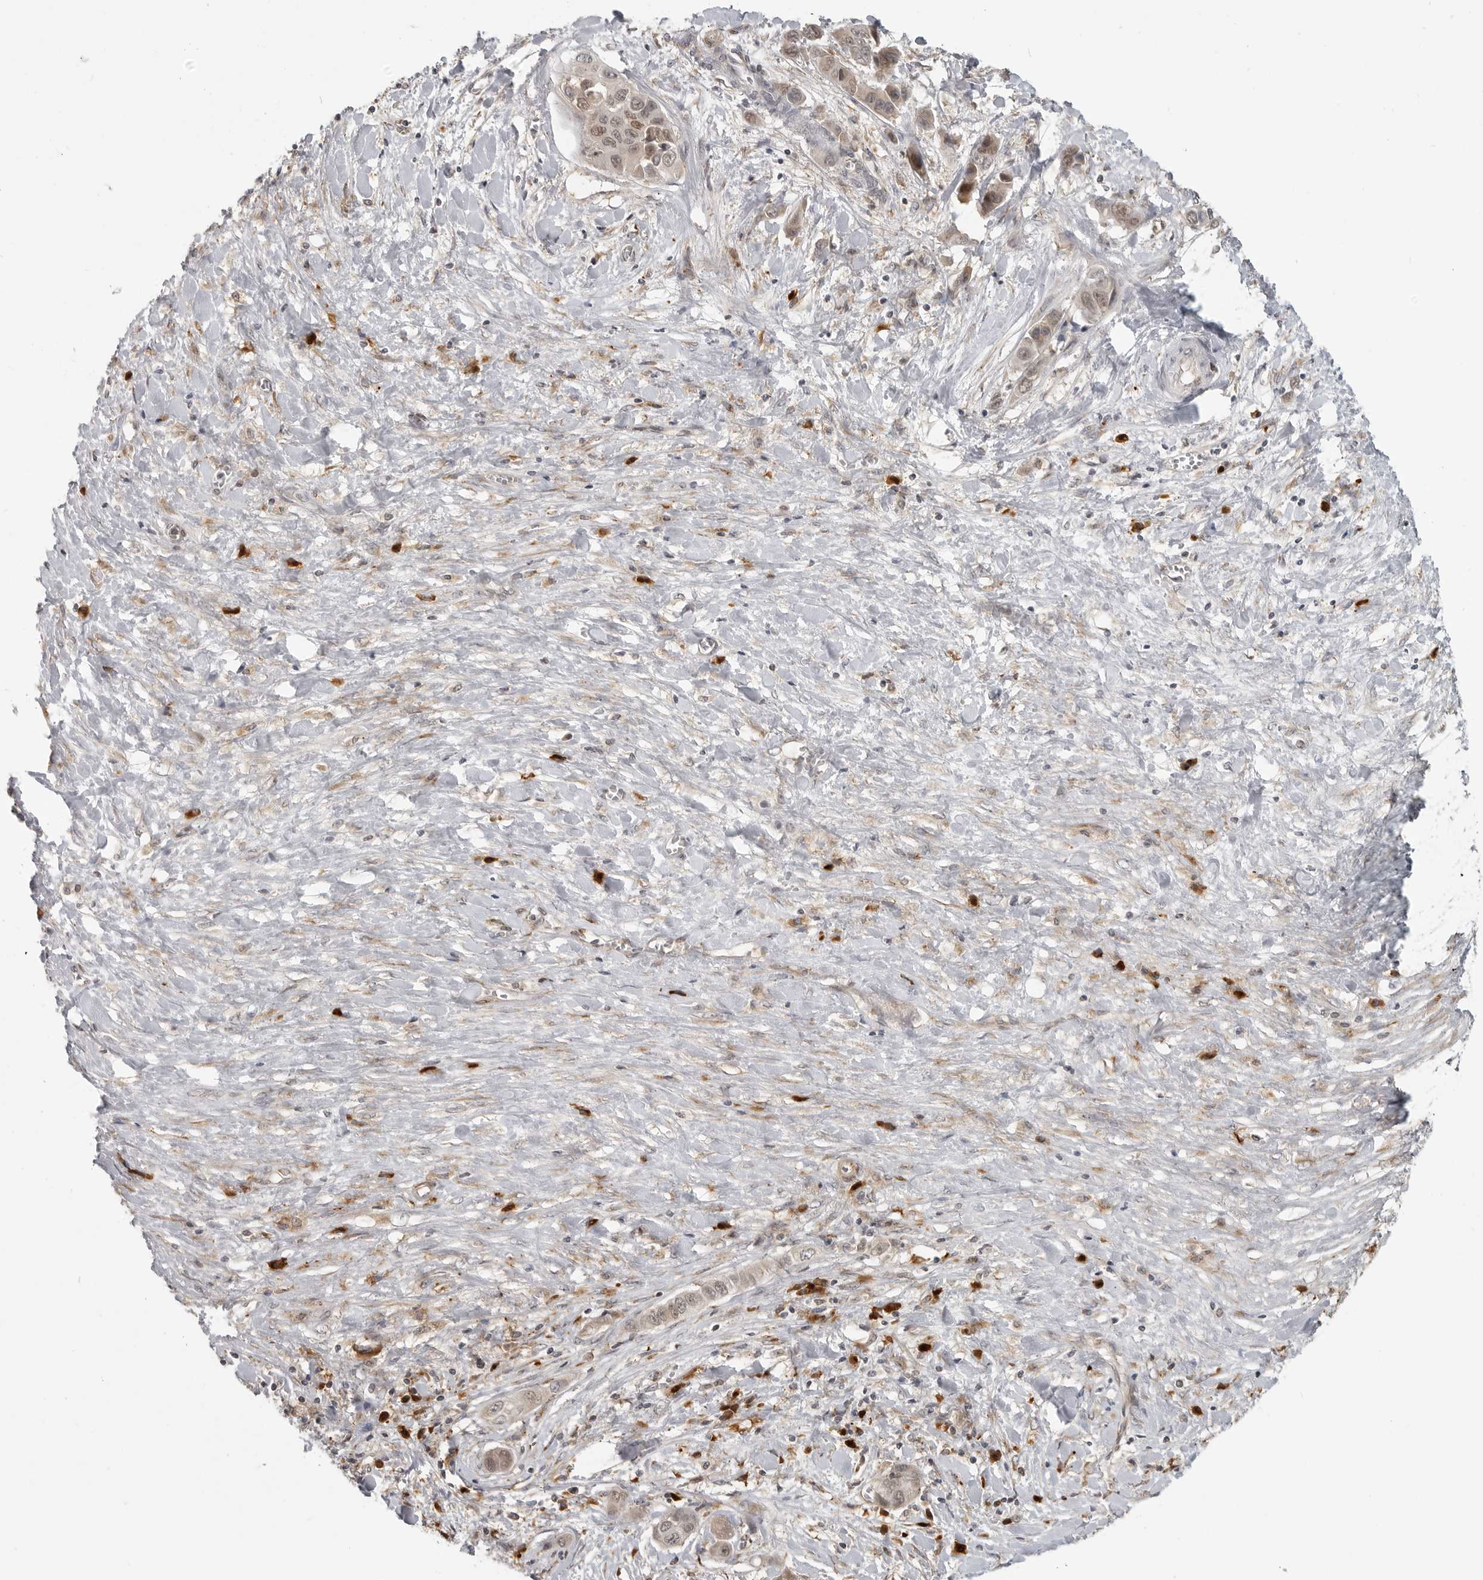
{"staining": {"intensity": "weak", "quantity": ">75%", "location": "nuclear"}, "tissue": "liver cancer", "cell_type": "Tumor cells", "image_type": "cancer", "snomed": [{"axis": "morphology", "description": "Cholangiocarcinoma"}, {"axis": "topography", "description": "Liver"}], "caption": "Liver cancer stained with immunohistochemistry exhibits weak nuclear expression in approximately >75% of tumor cells.", "gene": "CEP295NL", "patient": {"sex": "female", "age": 52}}